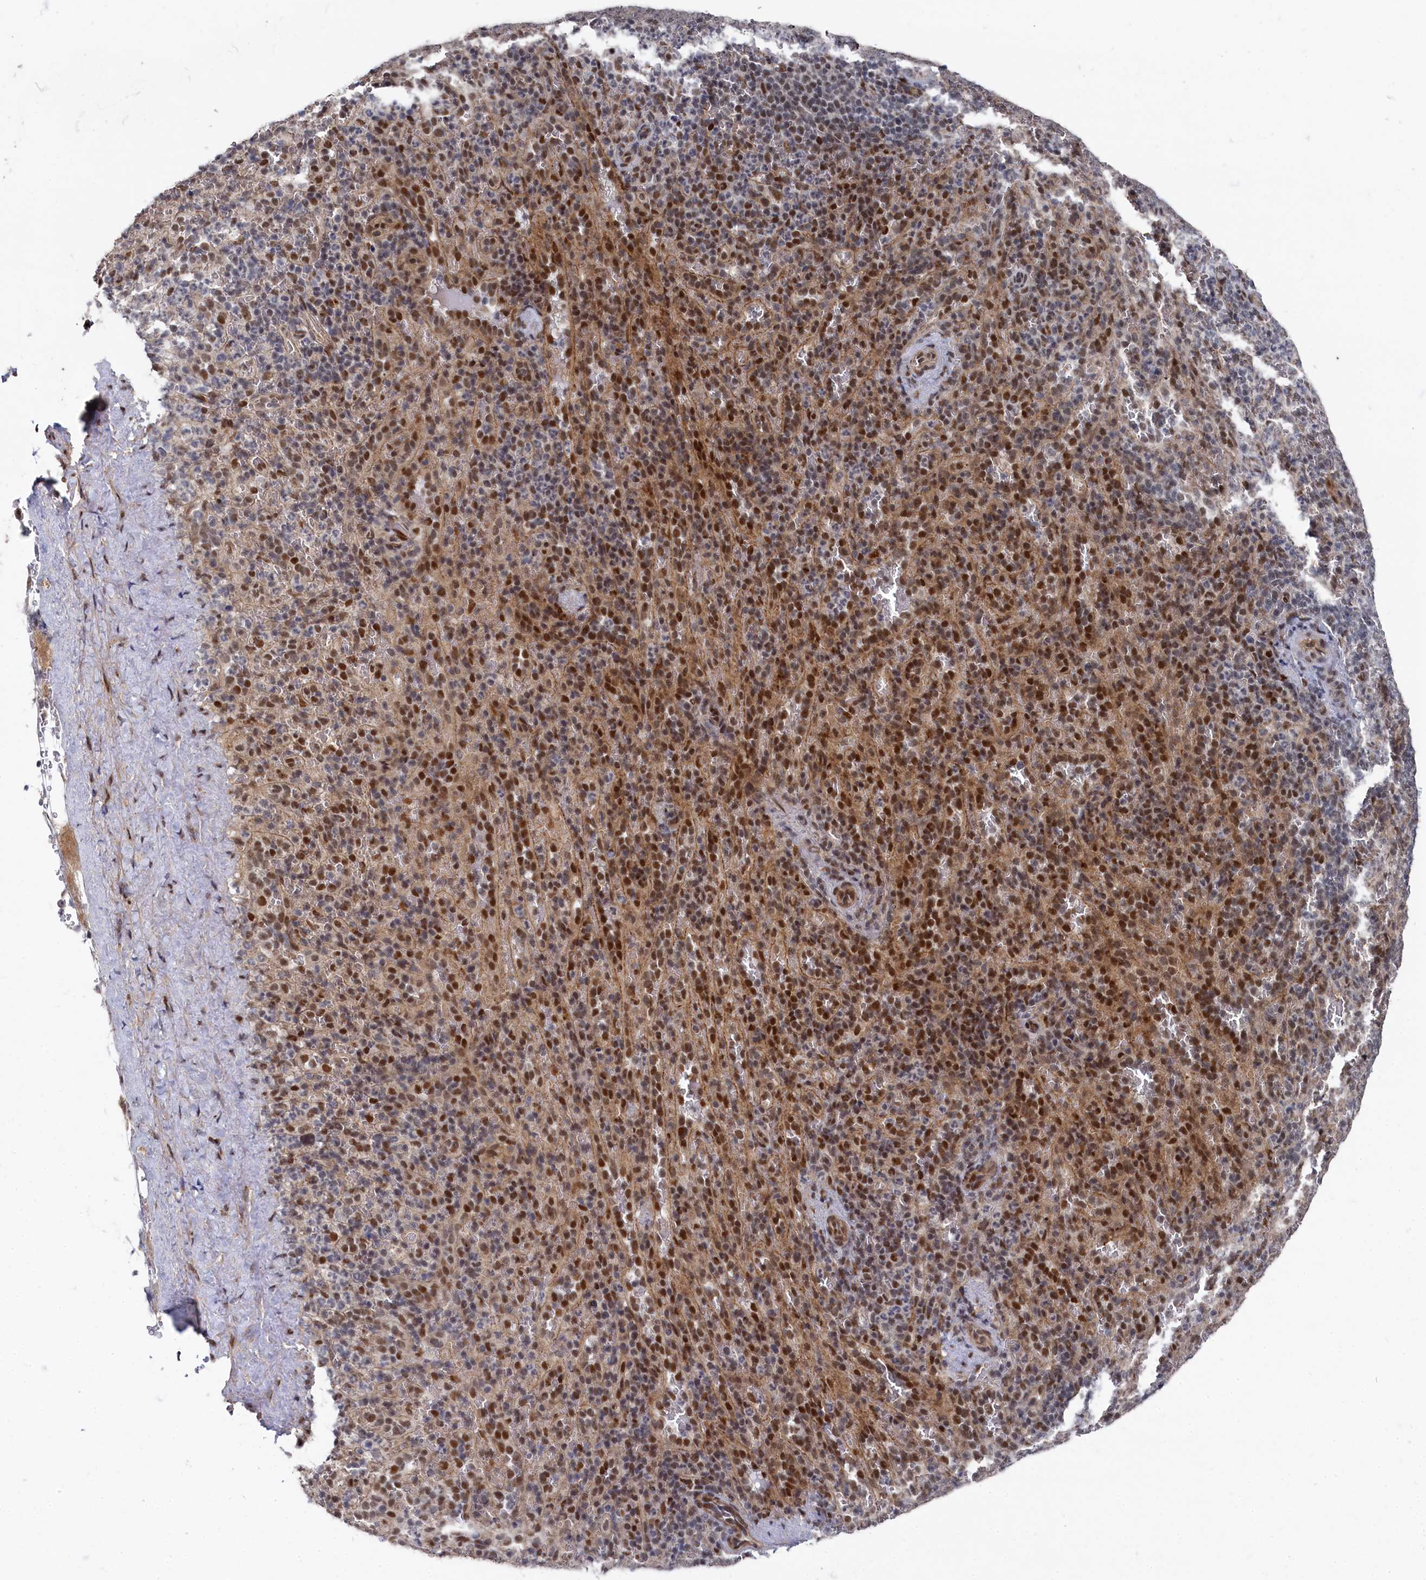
{"staining": {"intensity": "moderate", "quantity": "<25%", "location": "nuclear"}, "tissue": "spleen", "cell_type": "Cells in red pulp", "image_type": "normal", "snomed": [{"axis": "morphology", "description": "Normal tissue, NOS"}, {"axis": "topography", "description": "Spleen"}], "caption": "Human spleen stained with a brown dye demonstrates moderate nuclear positive staining in about <25% of cells in red pulp.", "gene": "BUB3", "patient": {"sex": "female", "age": 21}}